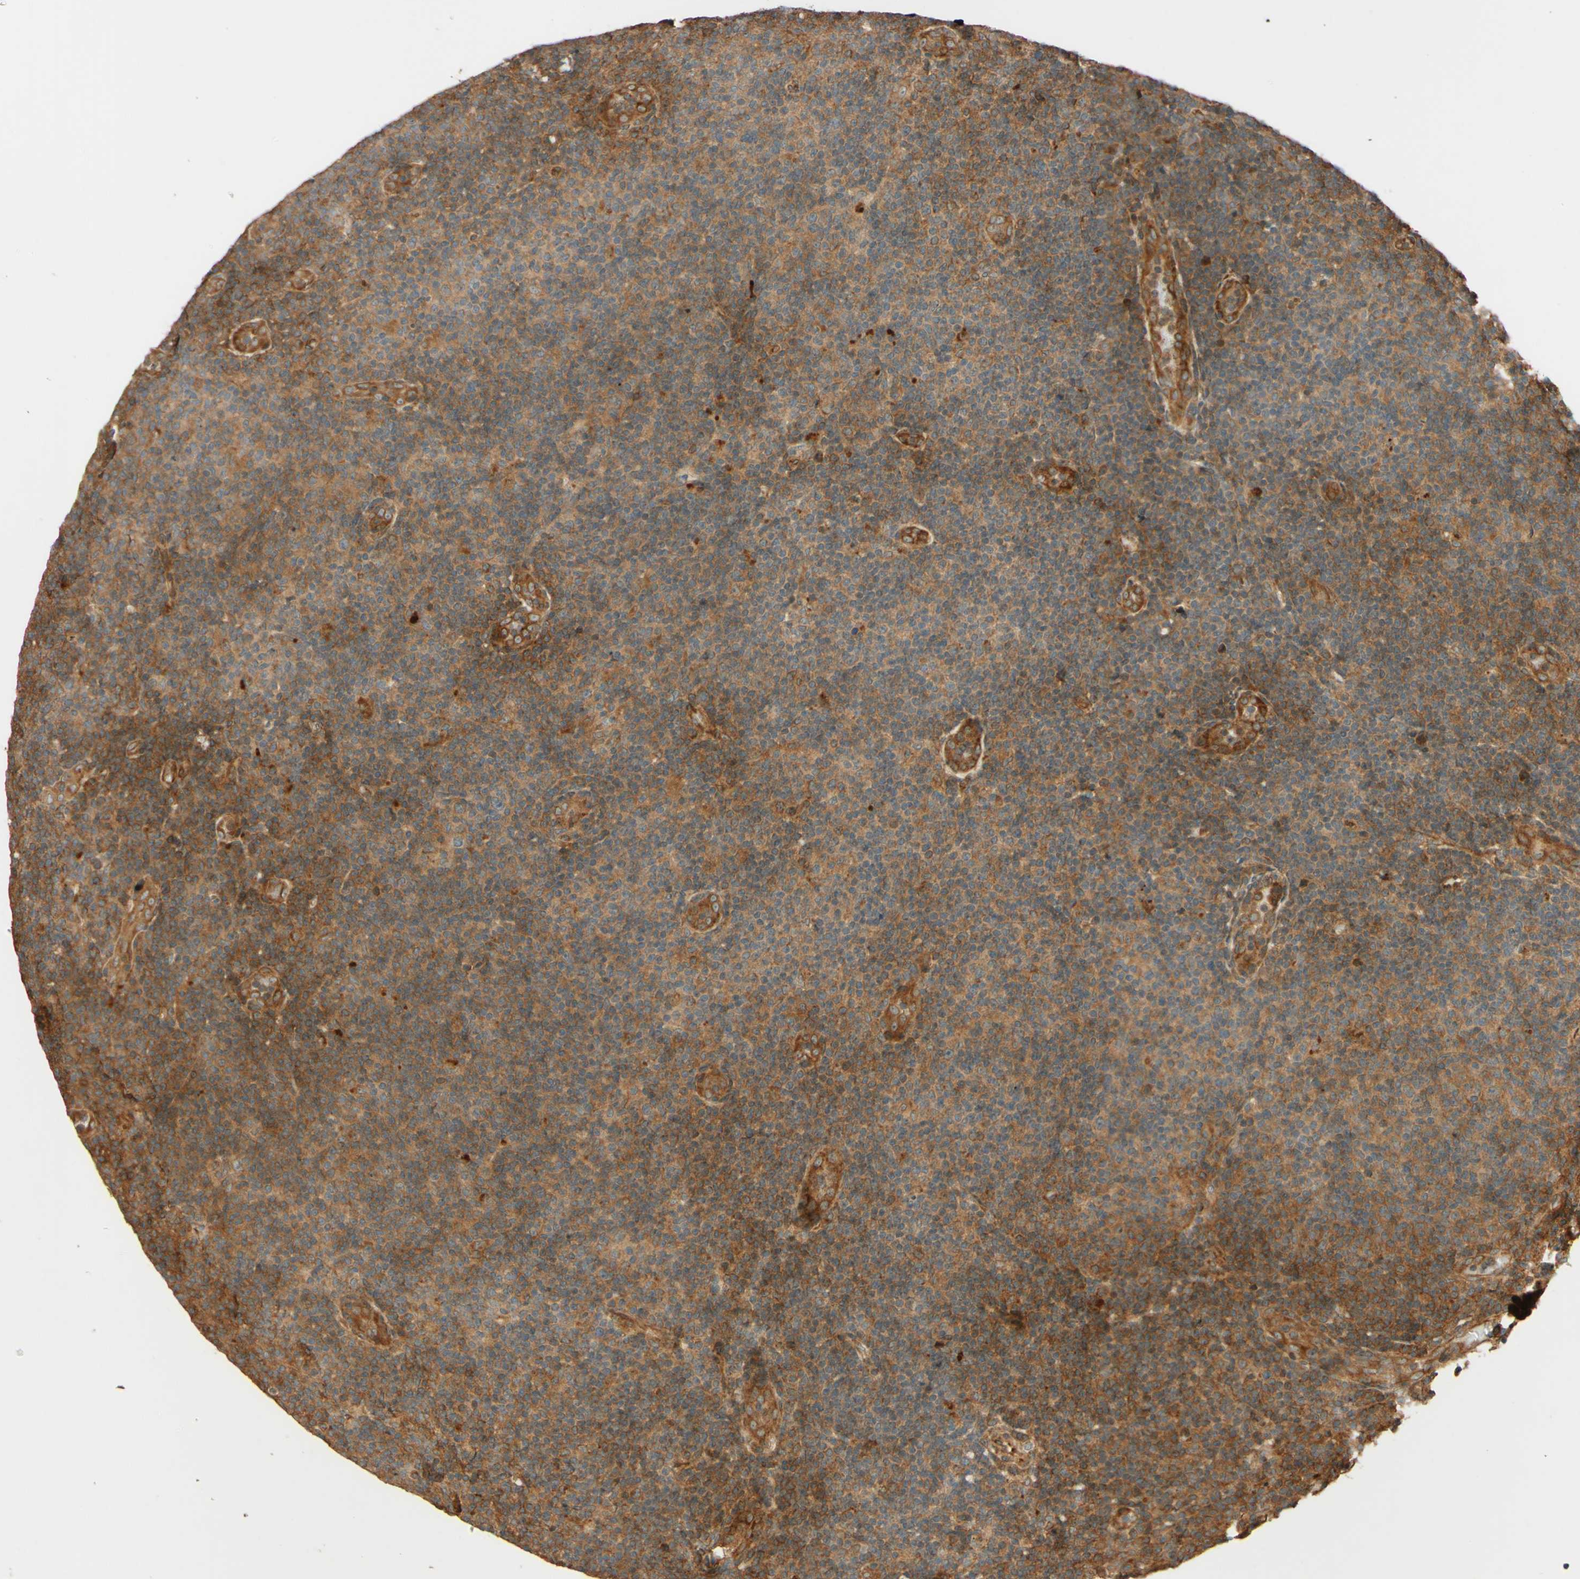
{"staining": {"intensity": "moderate", "quantity": ">75%", "location": "cytoplasmic/membranous"}, "tissue": "lymphoma", "cell_type": "Tumor cells", "image_type": "cancer", "snomed": [{"axis": "morphology", "description": "Malignant lymphoma, non-Hodgkin's type, Low grade"}, {"axis": "topography", "description": "Lymph node"}], "caption": "This histopathology image demonstrates immunohistochemistry staining of lymphoma, with medium moderate cytoplasmic/membranous positivity in approximately >75% of tumor cells.", "gene": "RNF19A", "patient": {"sex": "male", "age": 83}}